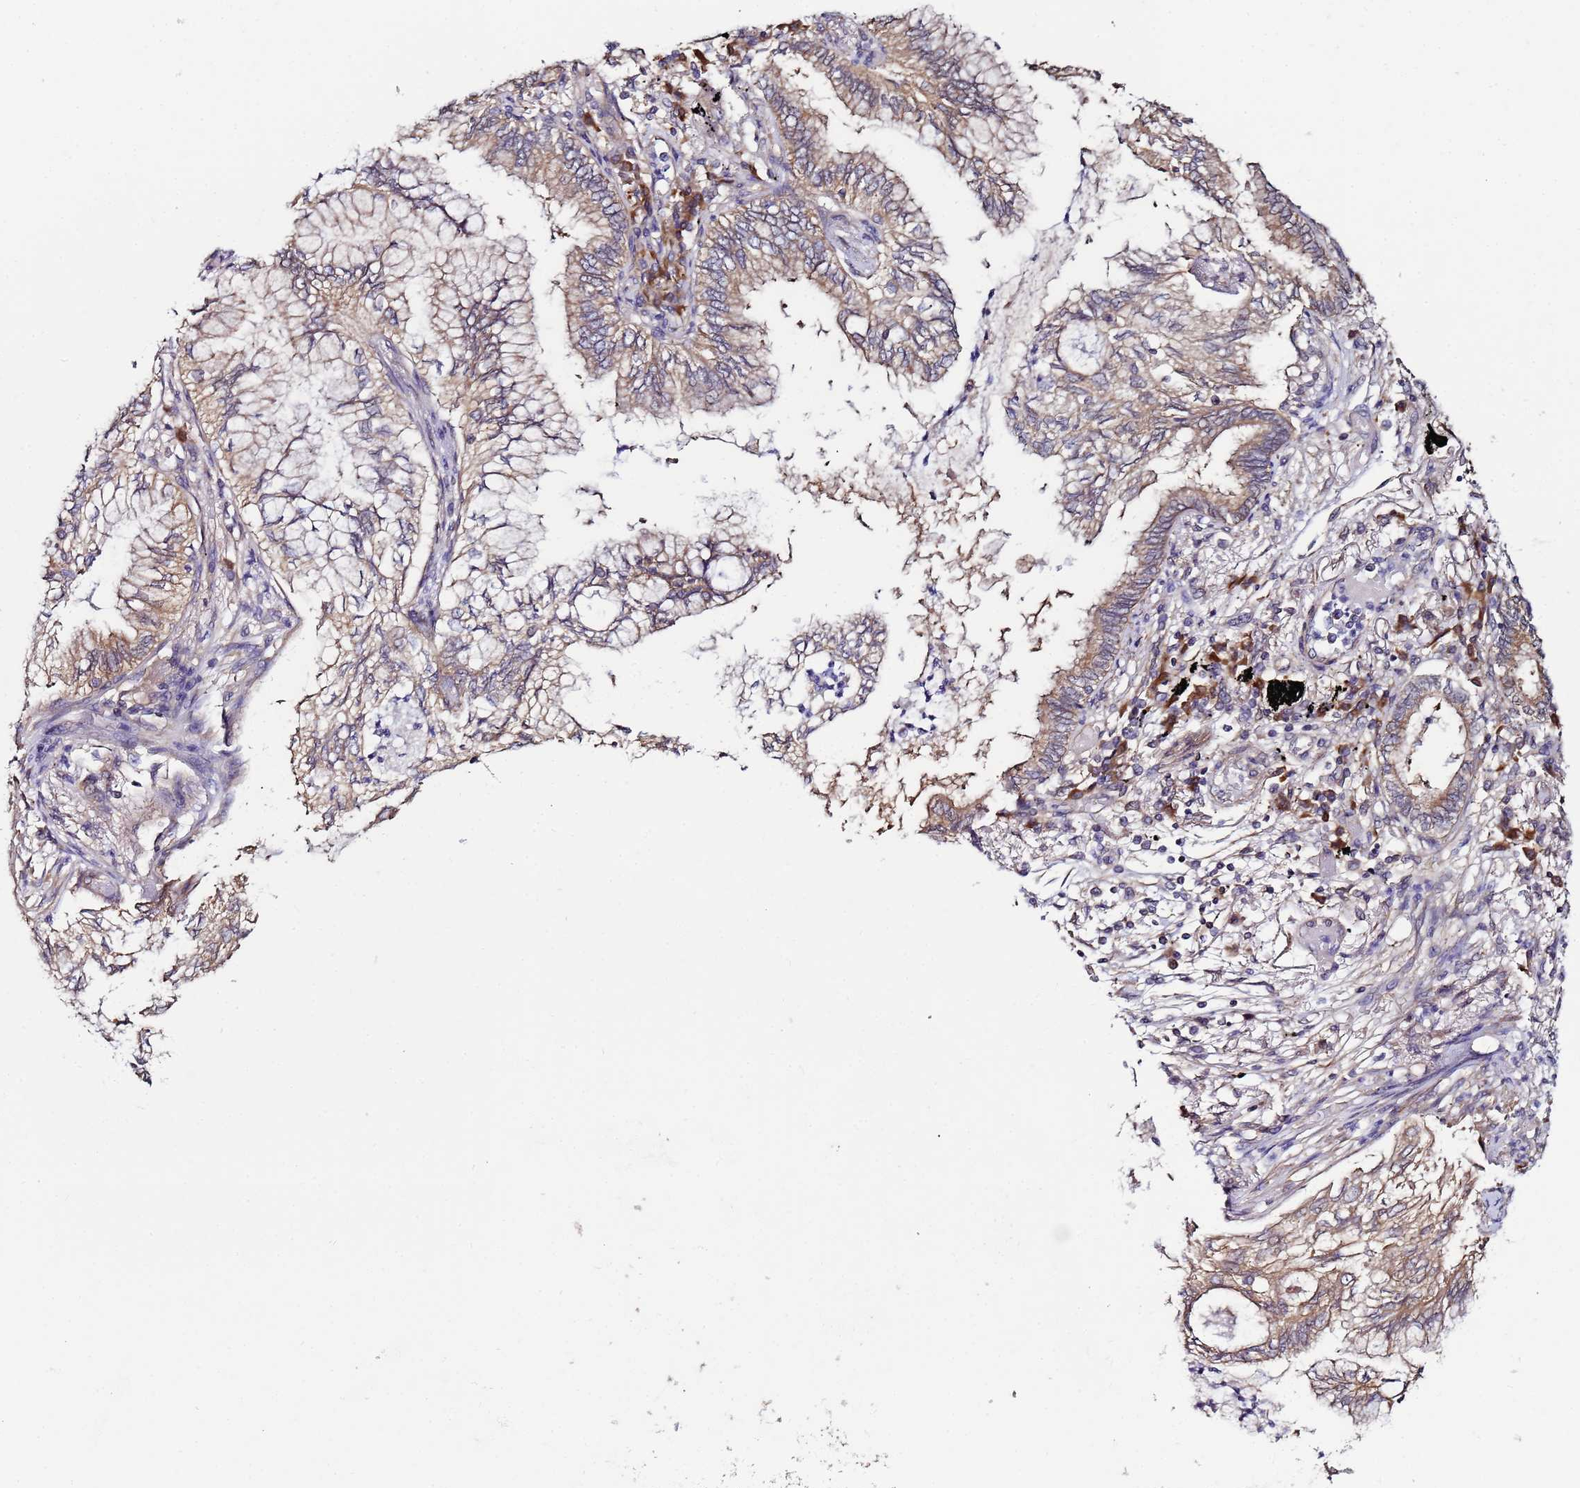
{"staining": {"intensity": "moderate", "quantity": ">75%", "location": "cytoplasmic/membranous"}, "tissue": "lung cancer", "cell_type": "Tumor cells", "image_type": "cancer", "snomed": [{"axis": "morphology", "description": "Adenocarcinoma, NOS"}, {"axis": "topography", "description": "Lung"}], "caption": "Immunohistochemical staining of adenocarcinoma (lung) reveals moderate cytoplasmic/membranous protein positivity in approximately >75% of tumor cells.", "gene": "NAXE", "patient": {"sex": "female", "age": 70}}